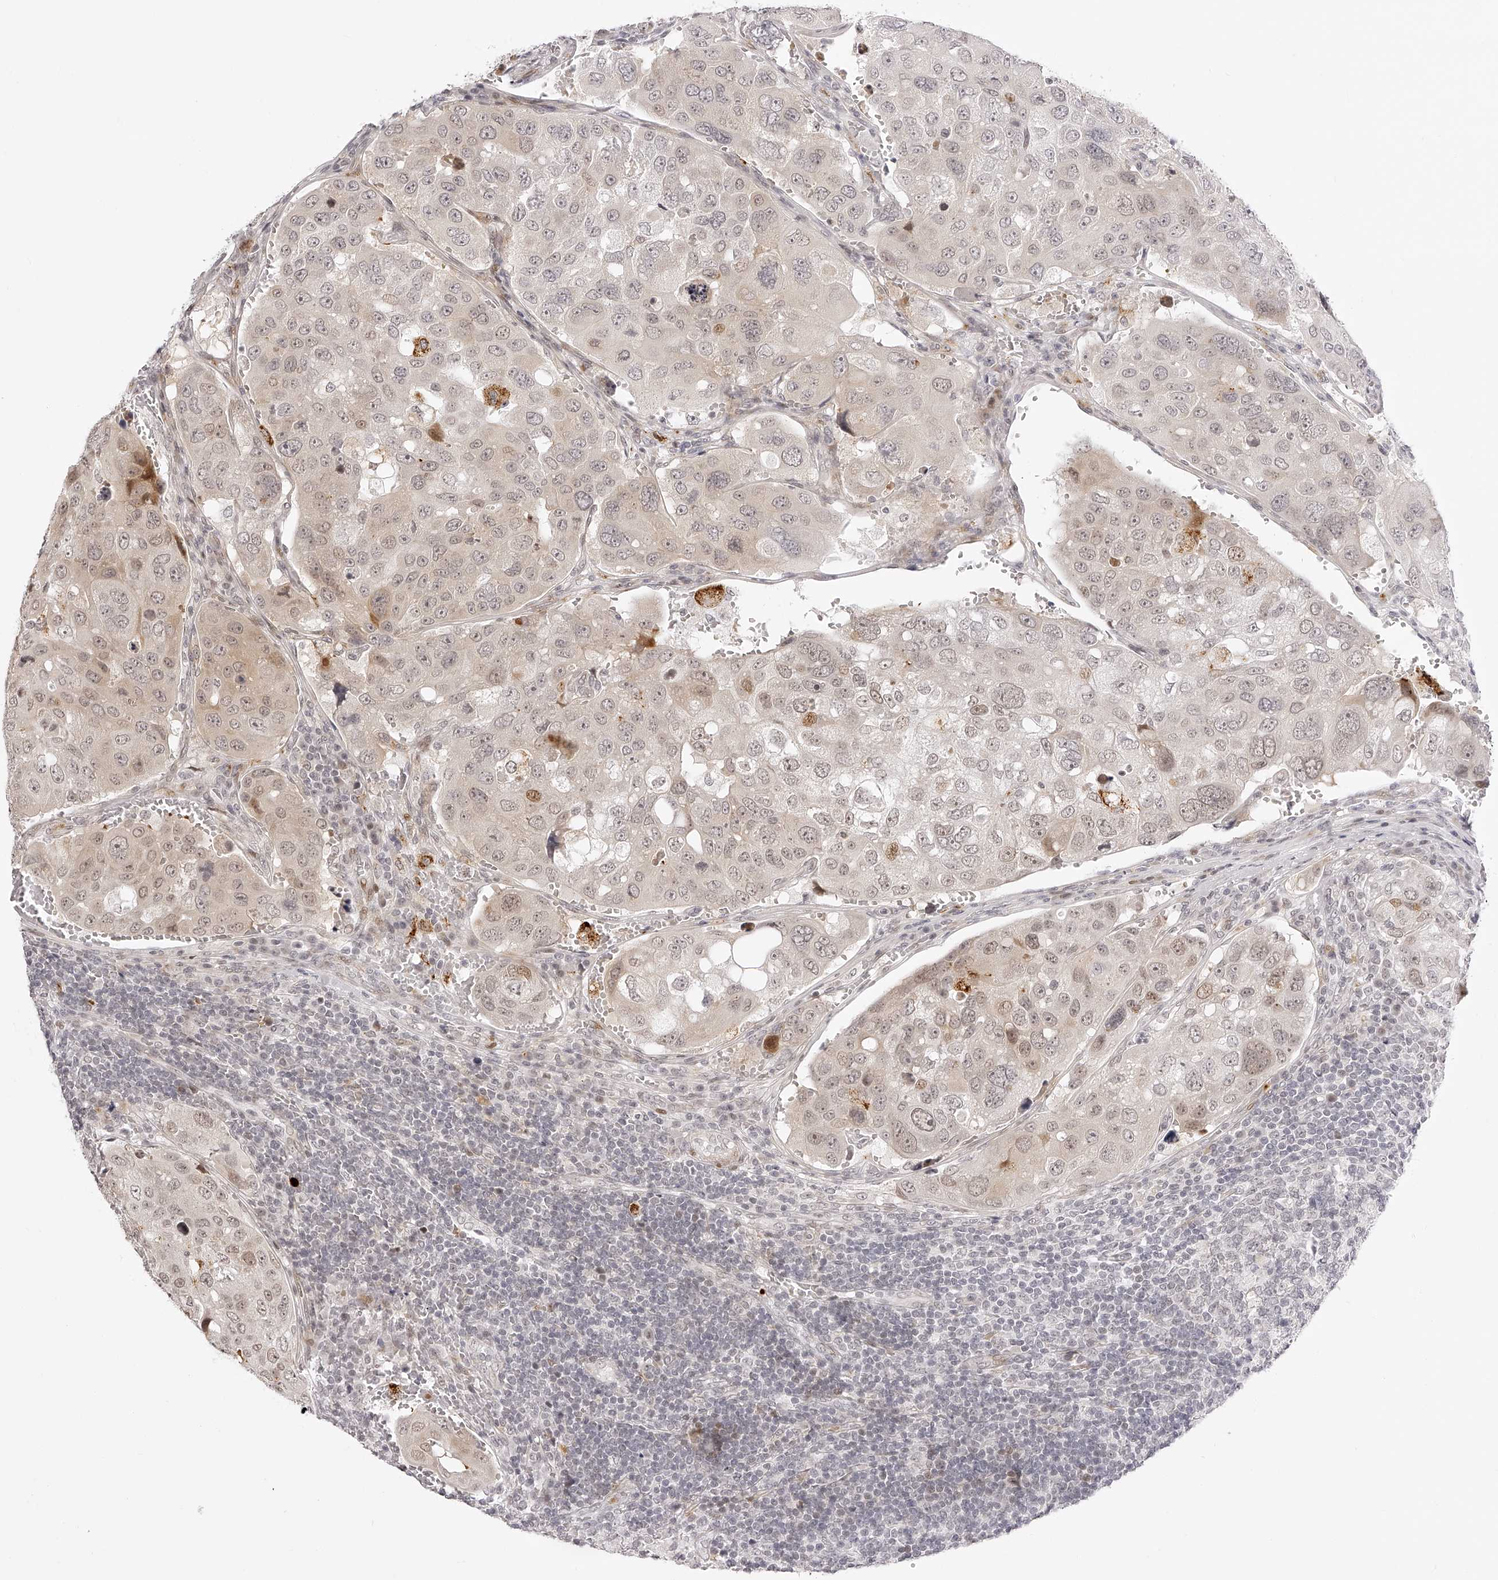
{"staining": {"intensity": "moderate", "quantity": "25%-75%", "location": "cytoplasmic/membranous,nuclear"}, "tissue": "urothelial cancer", "cell_type": "Tumor cells", "image_type": "cancer", "snomed": [{"axis": "morphology", "description": "Urothelial carcinoma, High grade"}, {"axis": "topography", "description": "Lymph node"}, {"axis": "topography", "description": "Urinary bladder"}], "caption": "Immunohistochemistry of human urothelial cancer reveals medium levels of moderate cytoplasmic/membranous and nuclear staining in about 25%-75% of tumor cells. (DAB = brown stain, brightfield microscopy at high magnification).", "gene": "PLEKHG1", "patient": {"sex": "male", "age": 51}}